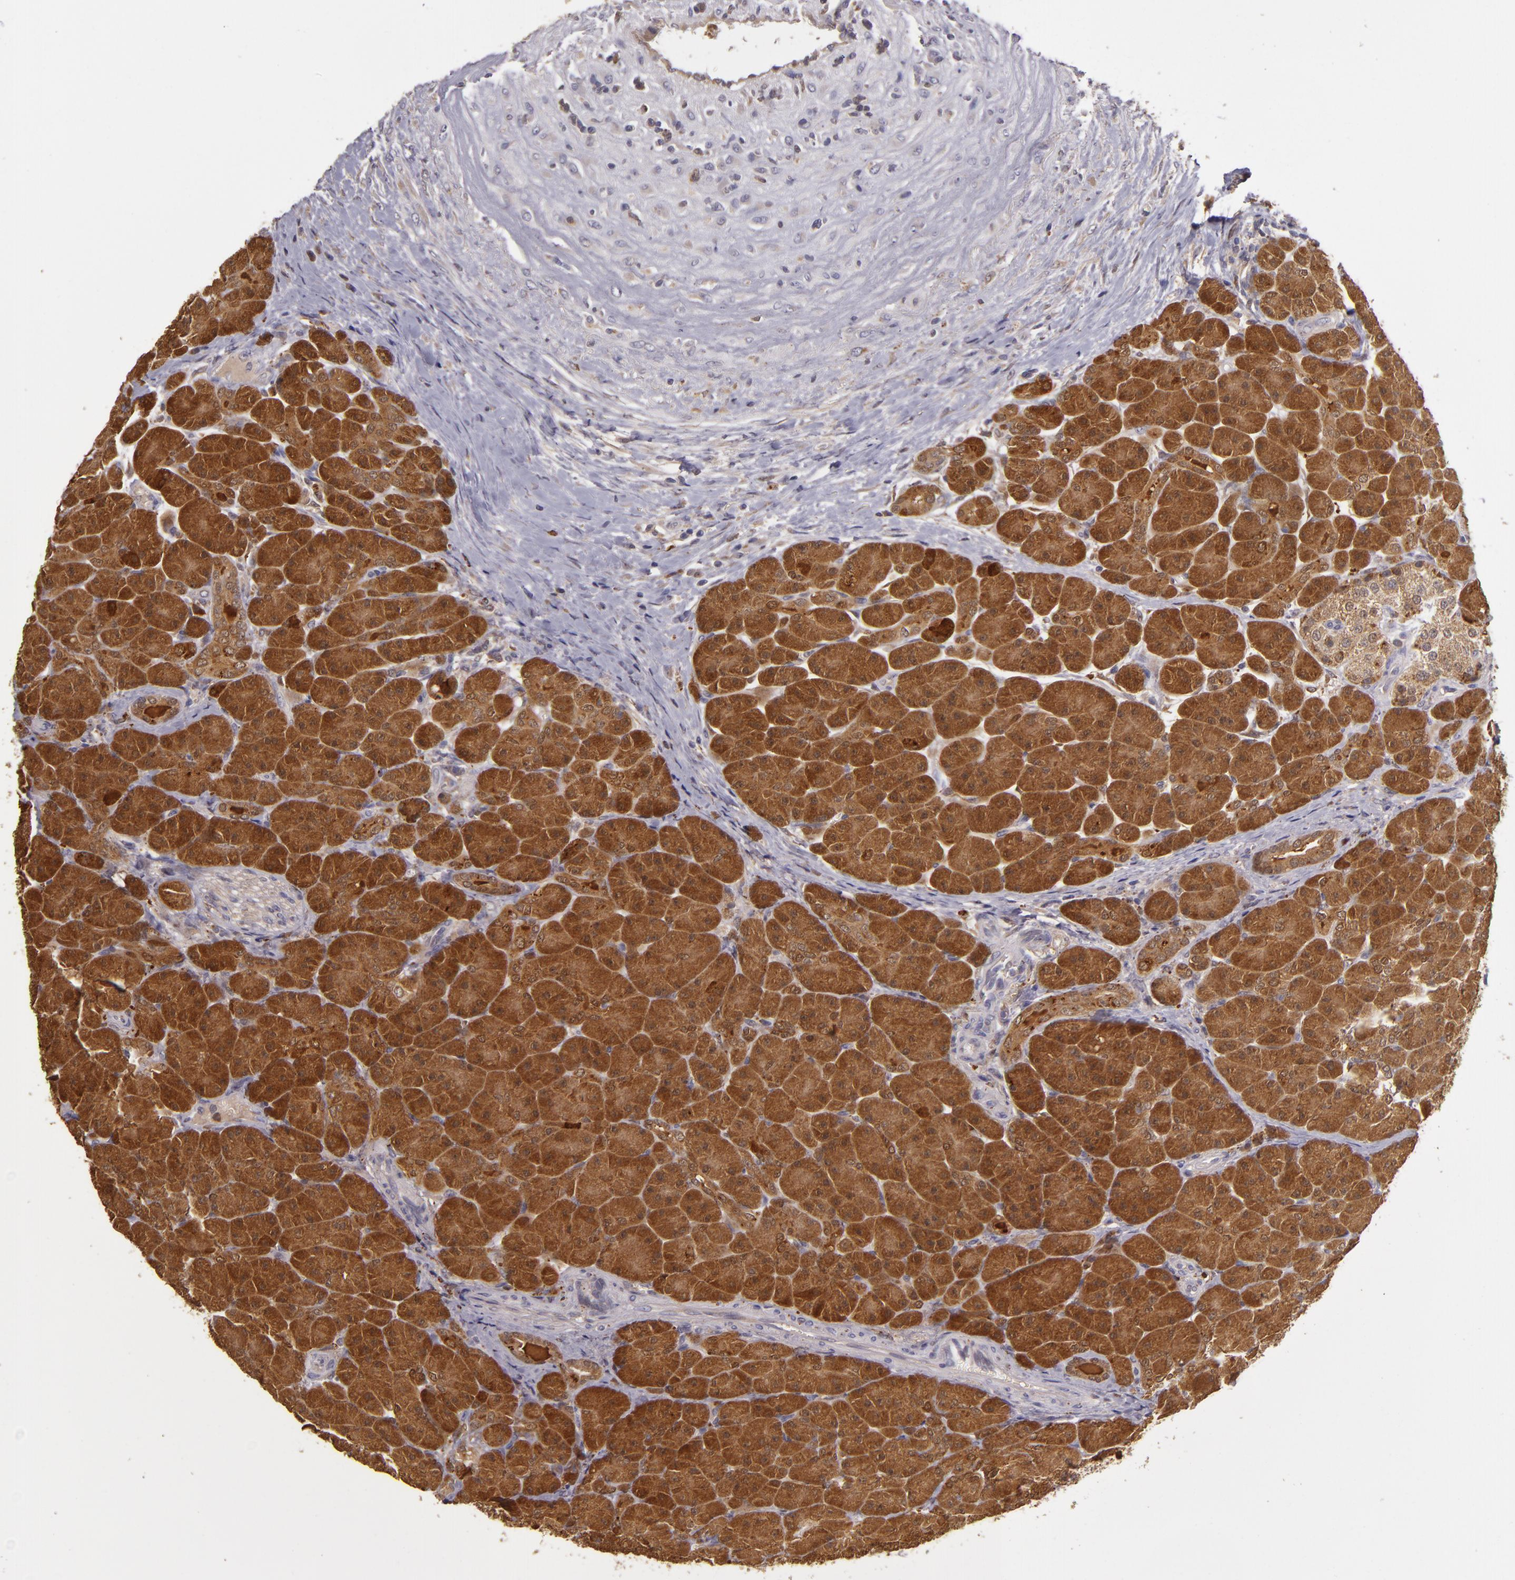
{"staining": {"intensity": "strong", "quantity": ">75%", "location": "cytoplasmic/membranous"}, "tissue": "pancreas", "cell_type": "Exocrine glandular cells", "image_type": "normal", "snomed": [{"axis": "morphology", "description": "Normal tissue, NOS"}, {"axis": "topography", "description": "Pancreas"}], "caption": "The image exhibits a brown stain indicating the presence of a protein in the cytoplasmic/membranous of exocrine glandular cells in pancreas. Nuclei are stained in blue.", "gene": "FHIT", "patient": {"sex": "male", "age": 66}}